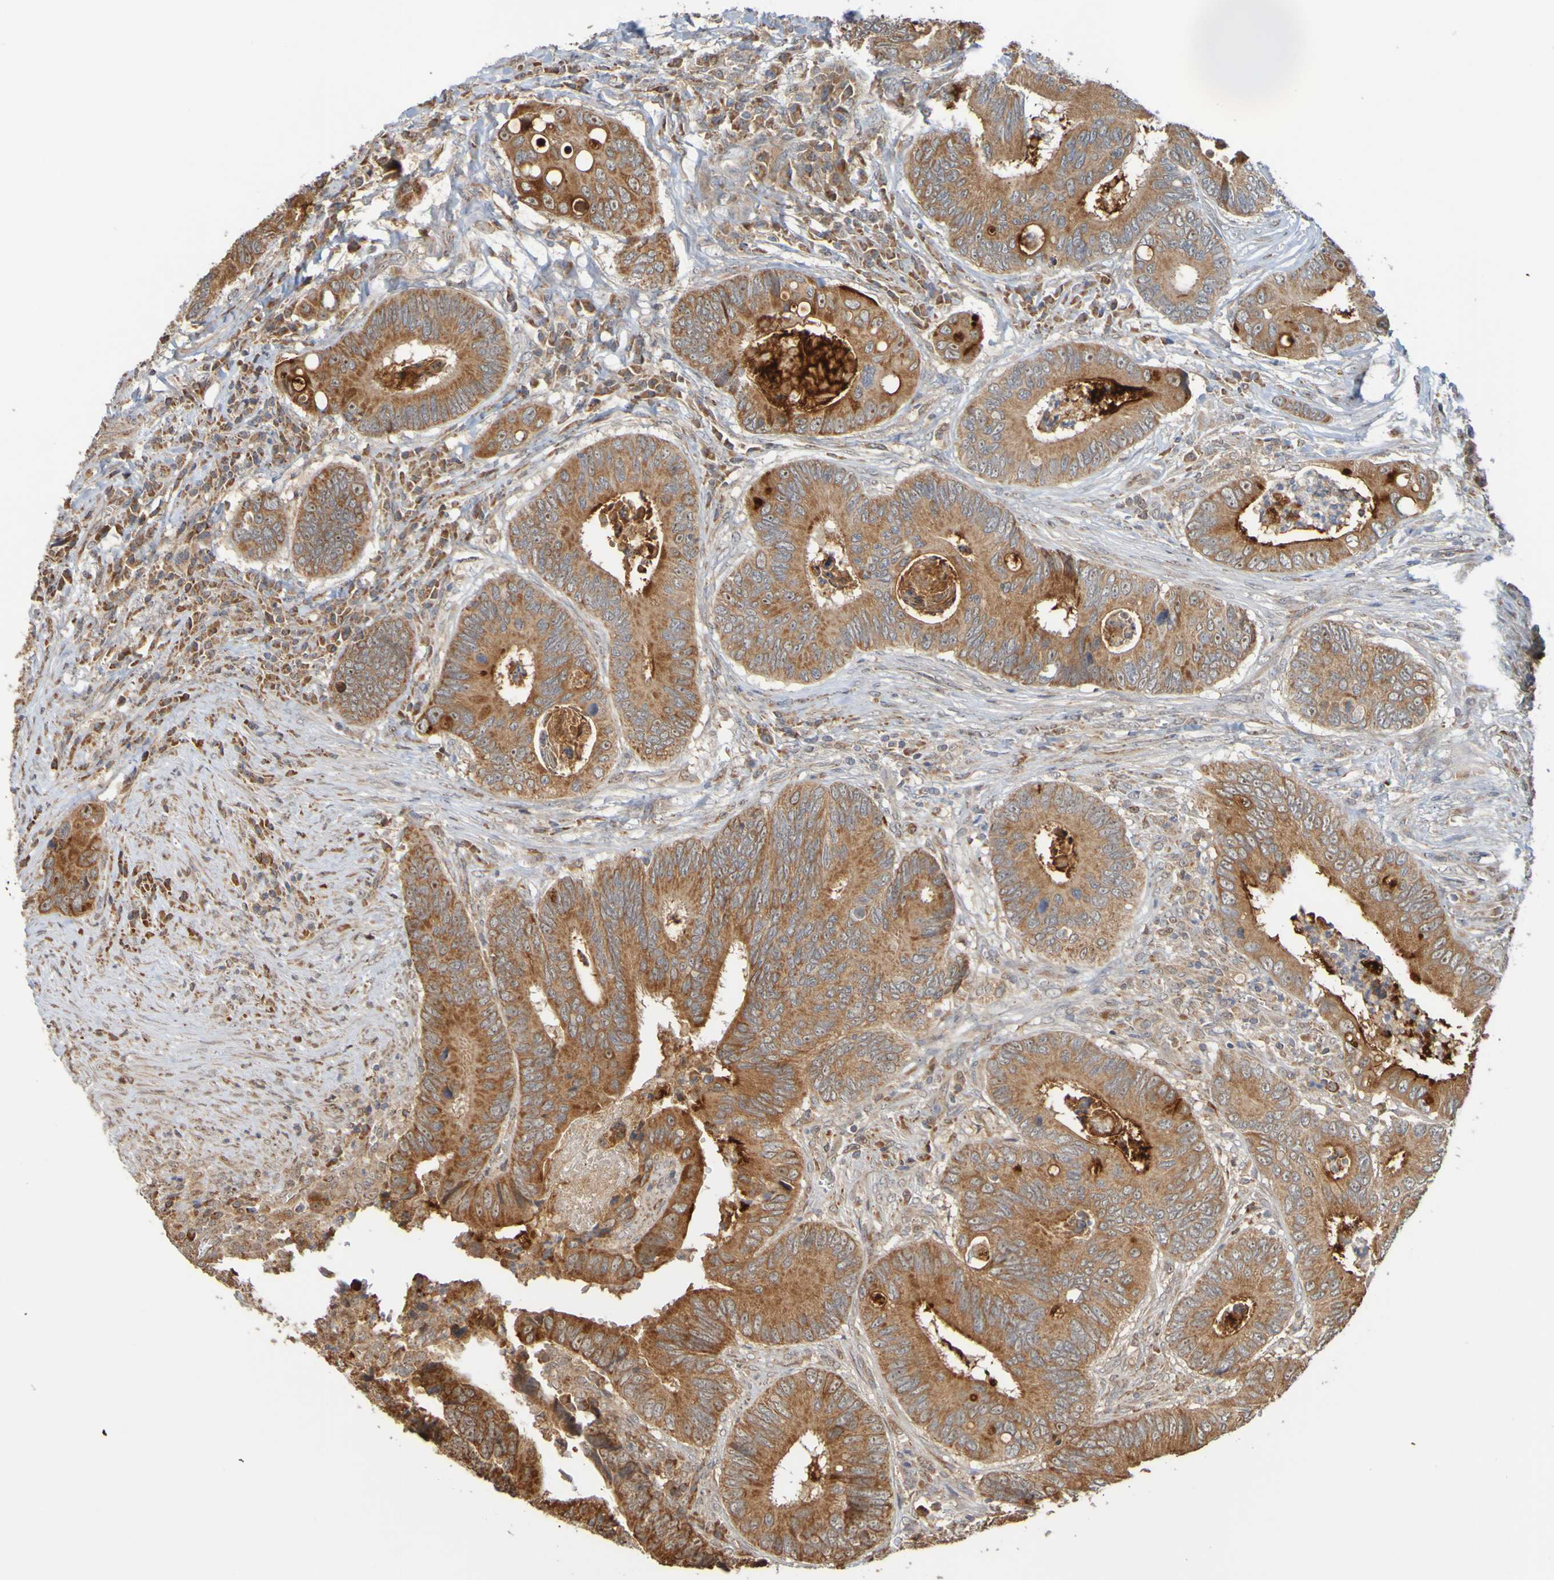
{"staining": {"intensity": "moderate", "quantity": ">75%", "location": "cytoplasmic/membranous,nuclear"}, "tissue": "colorectal cancer", "cell_type": "Tumor cells", "image_type": "cancer", "snomed": [{"axis": "morphology", "description": "Inflammation, NOS"}, {"axis": "morphology", "description": "Adenocarcinoma, NOS"}, {"axis": "topography", "description": "Colon"}], "caption": "Protein expression analysis of human colorectal cancer reveals moderate cytoplasmic/membranous and nuclear staining in approximately >75% of tumor cells.", "gene": "TMBIM1", "patient": {"sex": "male", "age": 72}}